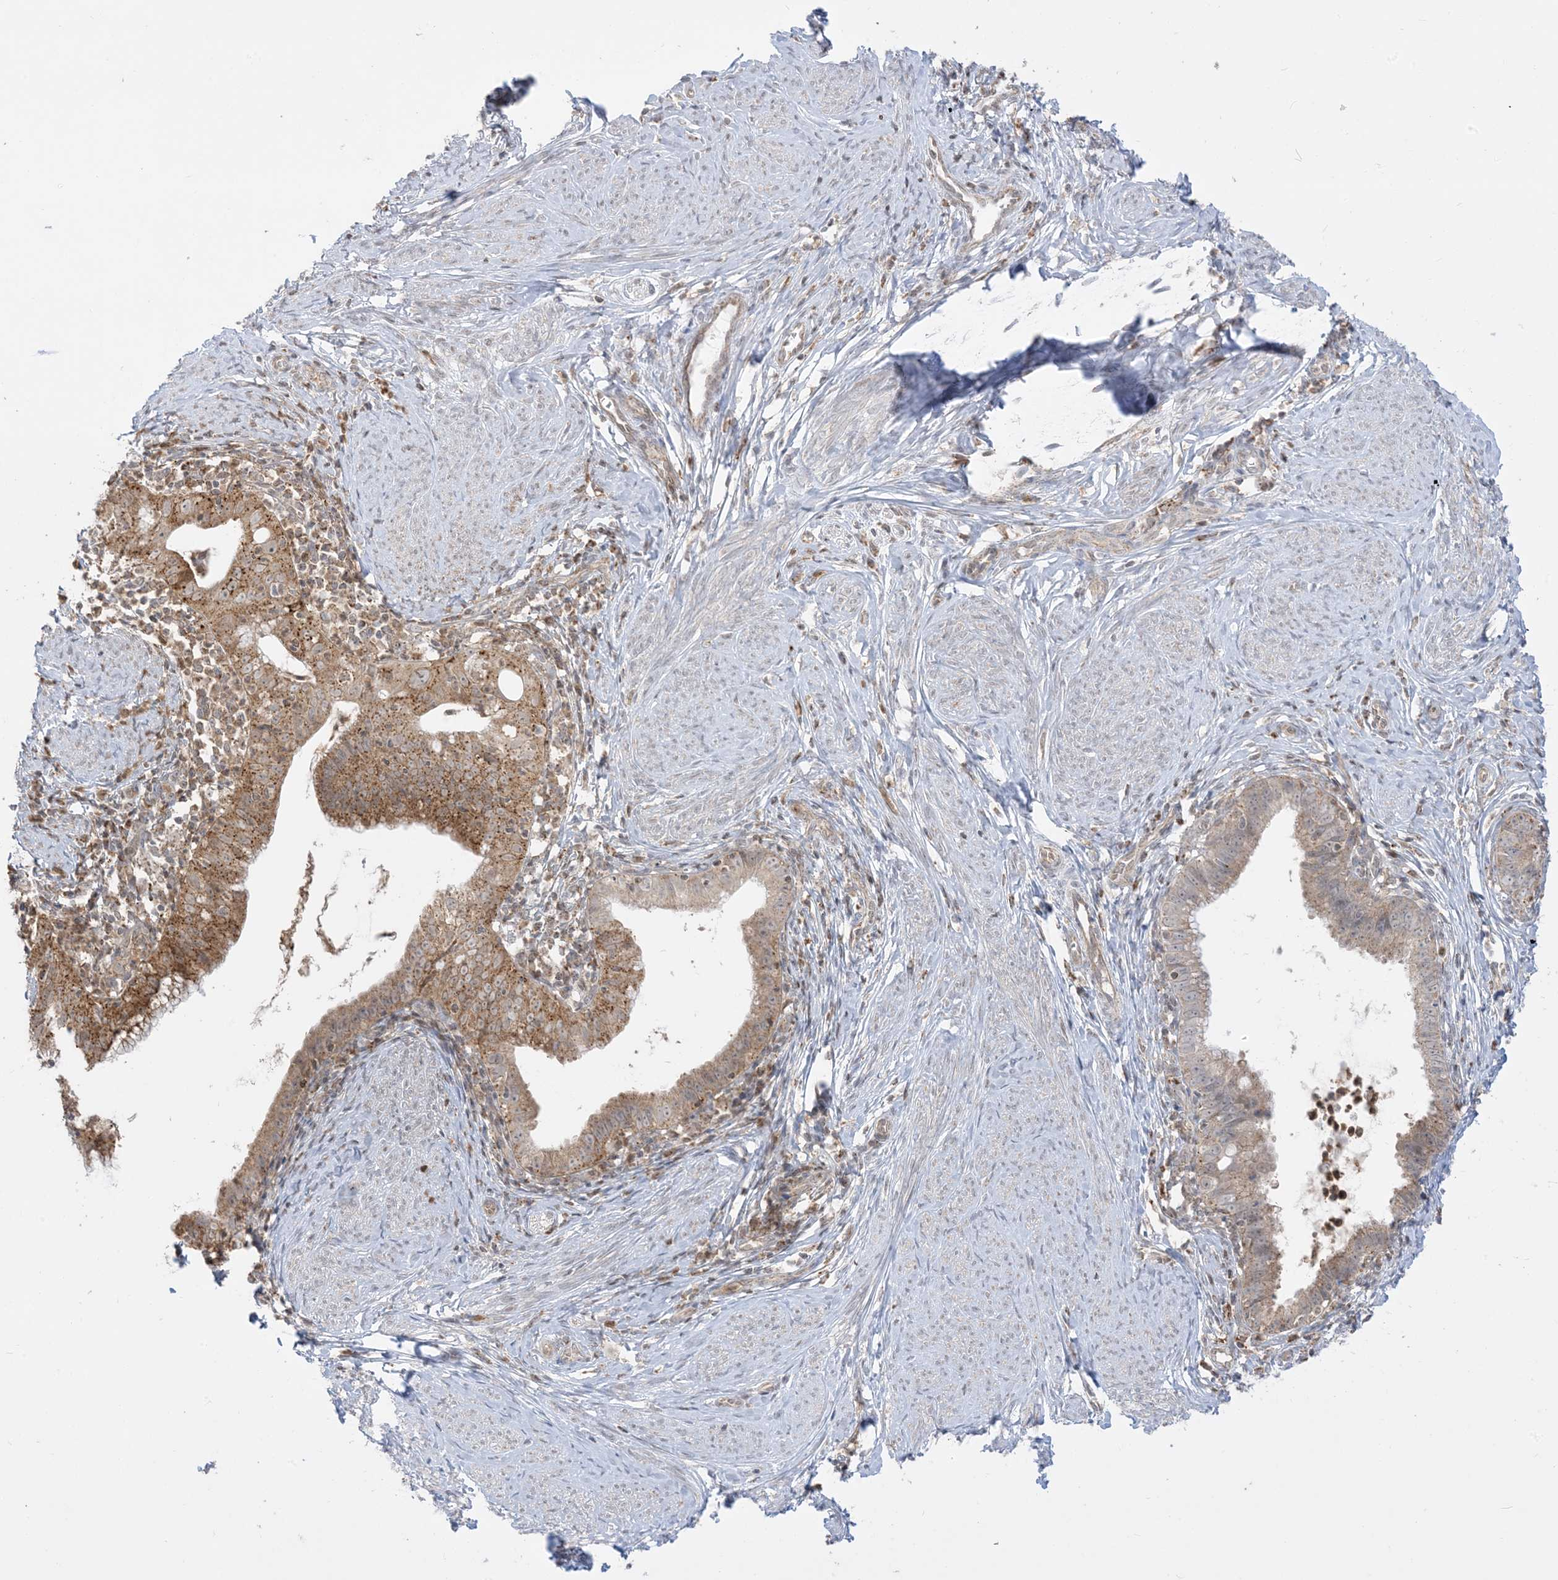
{"staining": {"intensity": "moderate", "quantity": "<25%", "location": "cytoplasmic/membranous"}, "tissue": "cervical cancer", "cell_type": "Tumor cells", "image_type": "cancer", "snomed": [{"axis": "morphology", "description": "Adenocarcinoma, NOS"}, {"axis": "topography", "description": "Cervix"}], "caption": "Immunohistochemistry (IHC) of adenocarcinoma (cervical) demonstrates low levels of moderate cytoplasmic/membranous expression in approximately <25% of tumor cells.", "gene": "KANSL3", "patient": {"sex": "female", "age": 36}}